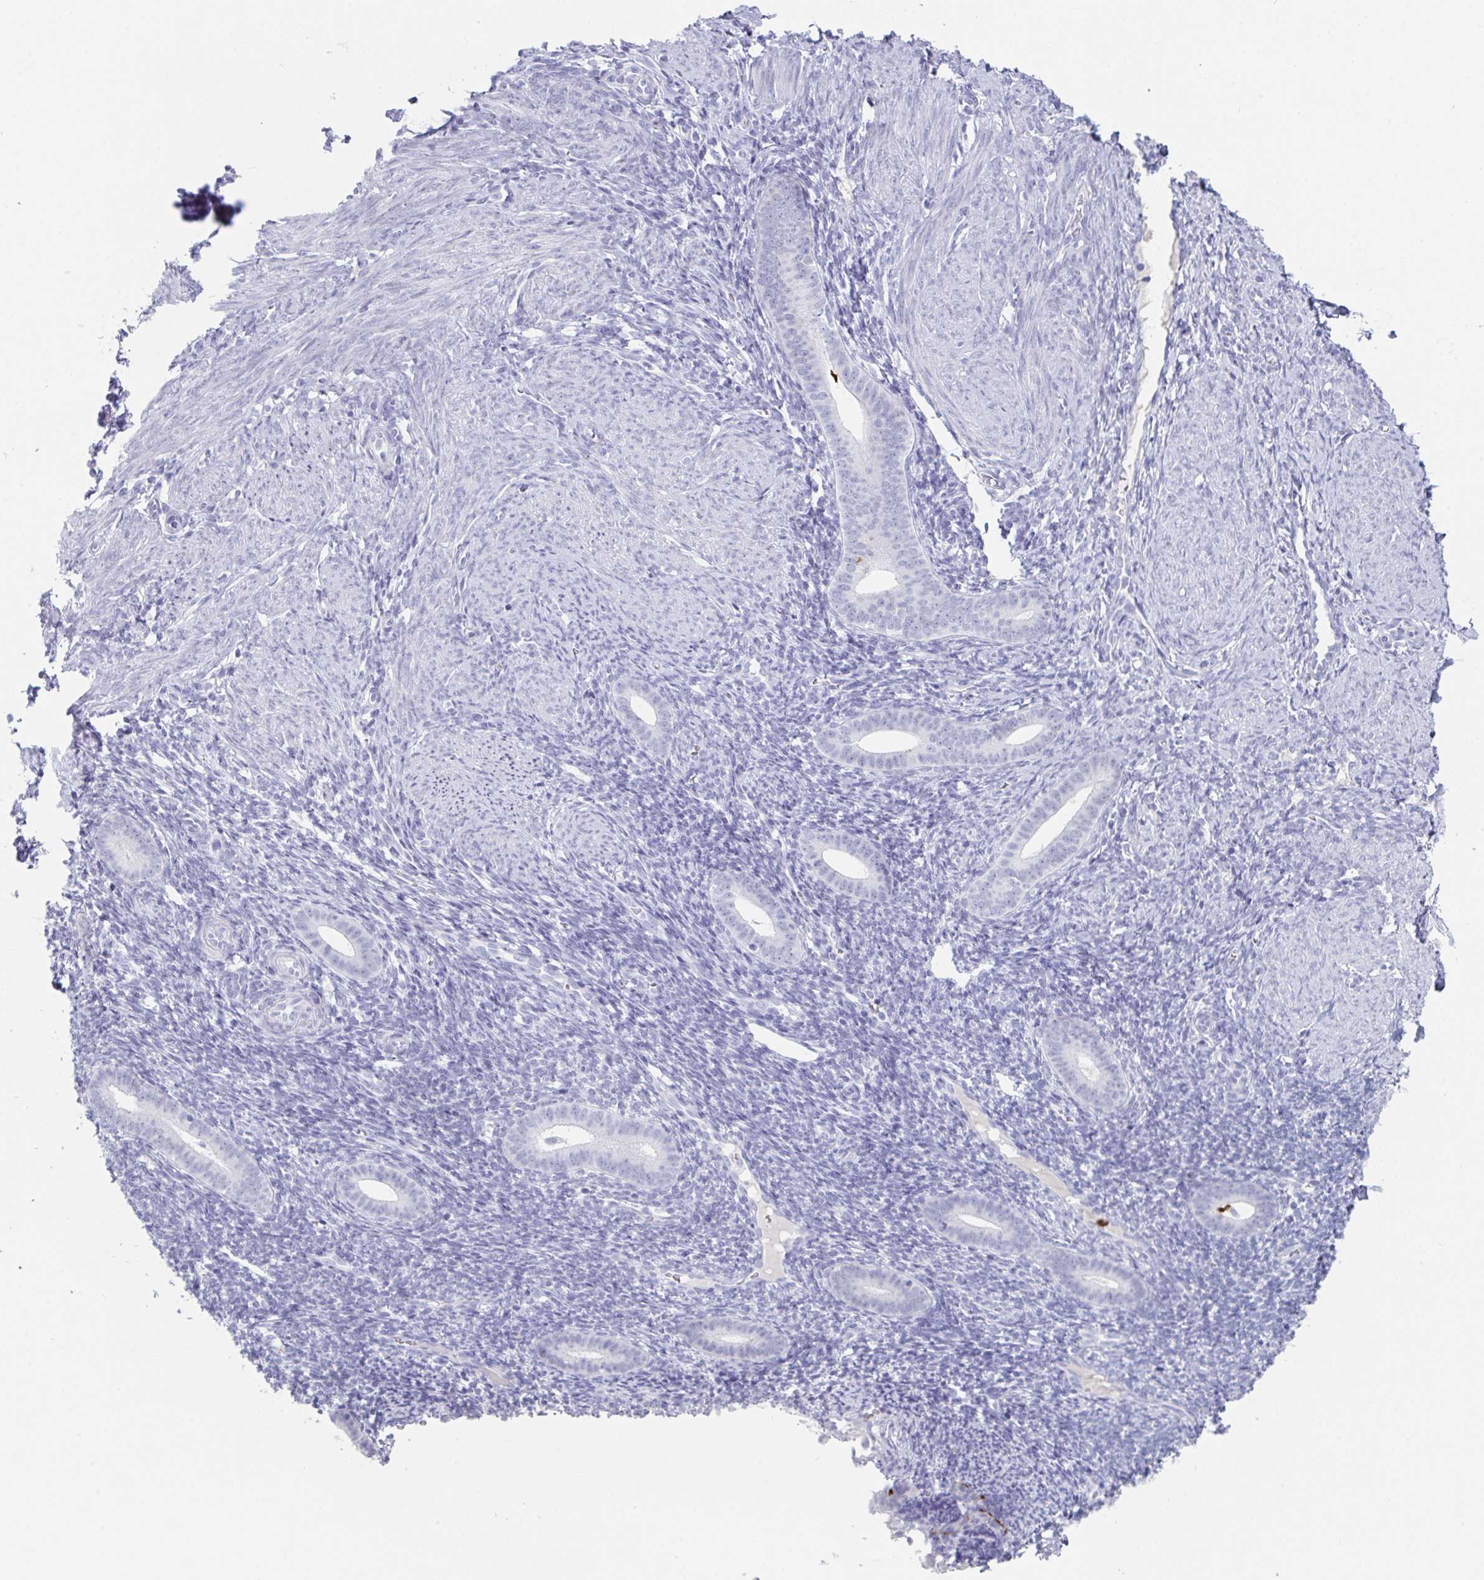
{"staining": {"intensity": "negative", "quantity": "none", "location": "none"}, "tissue": "endometrium", "cell_type": "Cells in endometrial stroma", "image_type": "normal", "snomed": [{"axis": "morphology", "description": "Normal tissue, NOS"}, {"axis": "topography", "description": "Endometrium"}], "caption": "Protein analysis of benign endometrium demonstrates no significant staining in cells in endometrial stroma.", "gene": "RUBCN", "patient": {"sex": "female", "age": 39}}